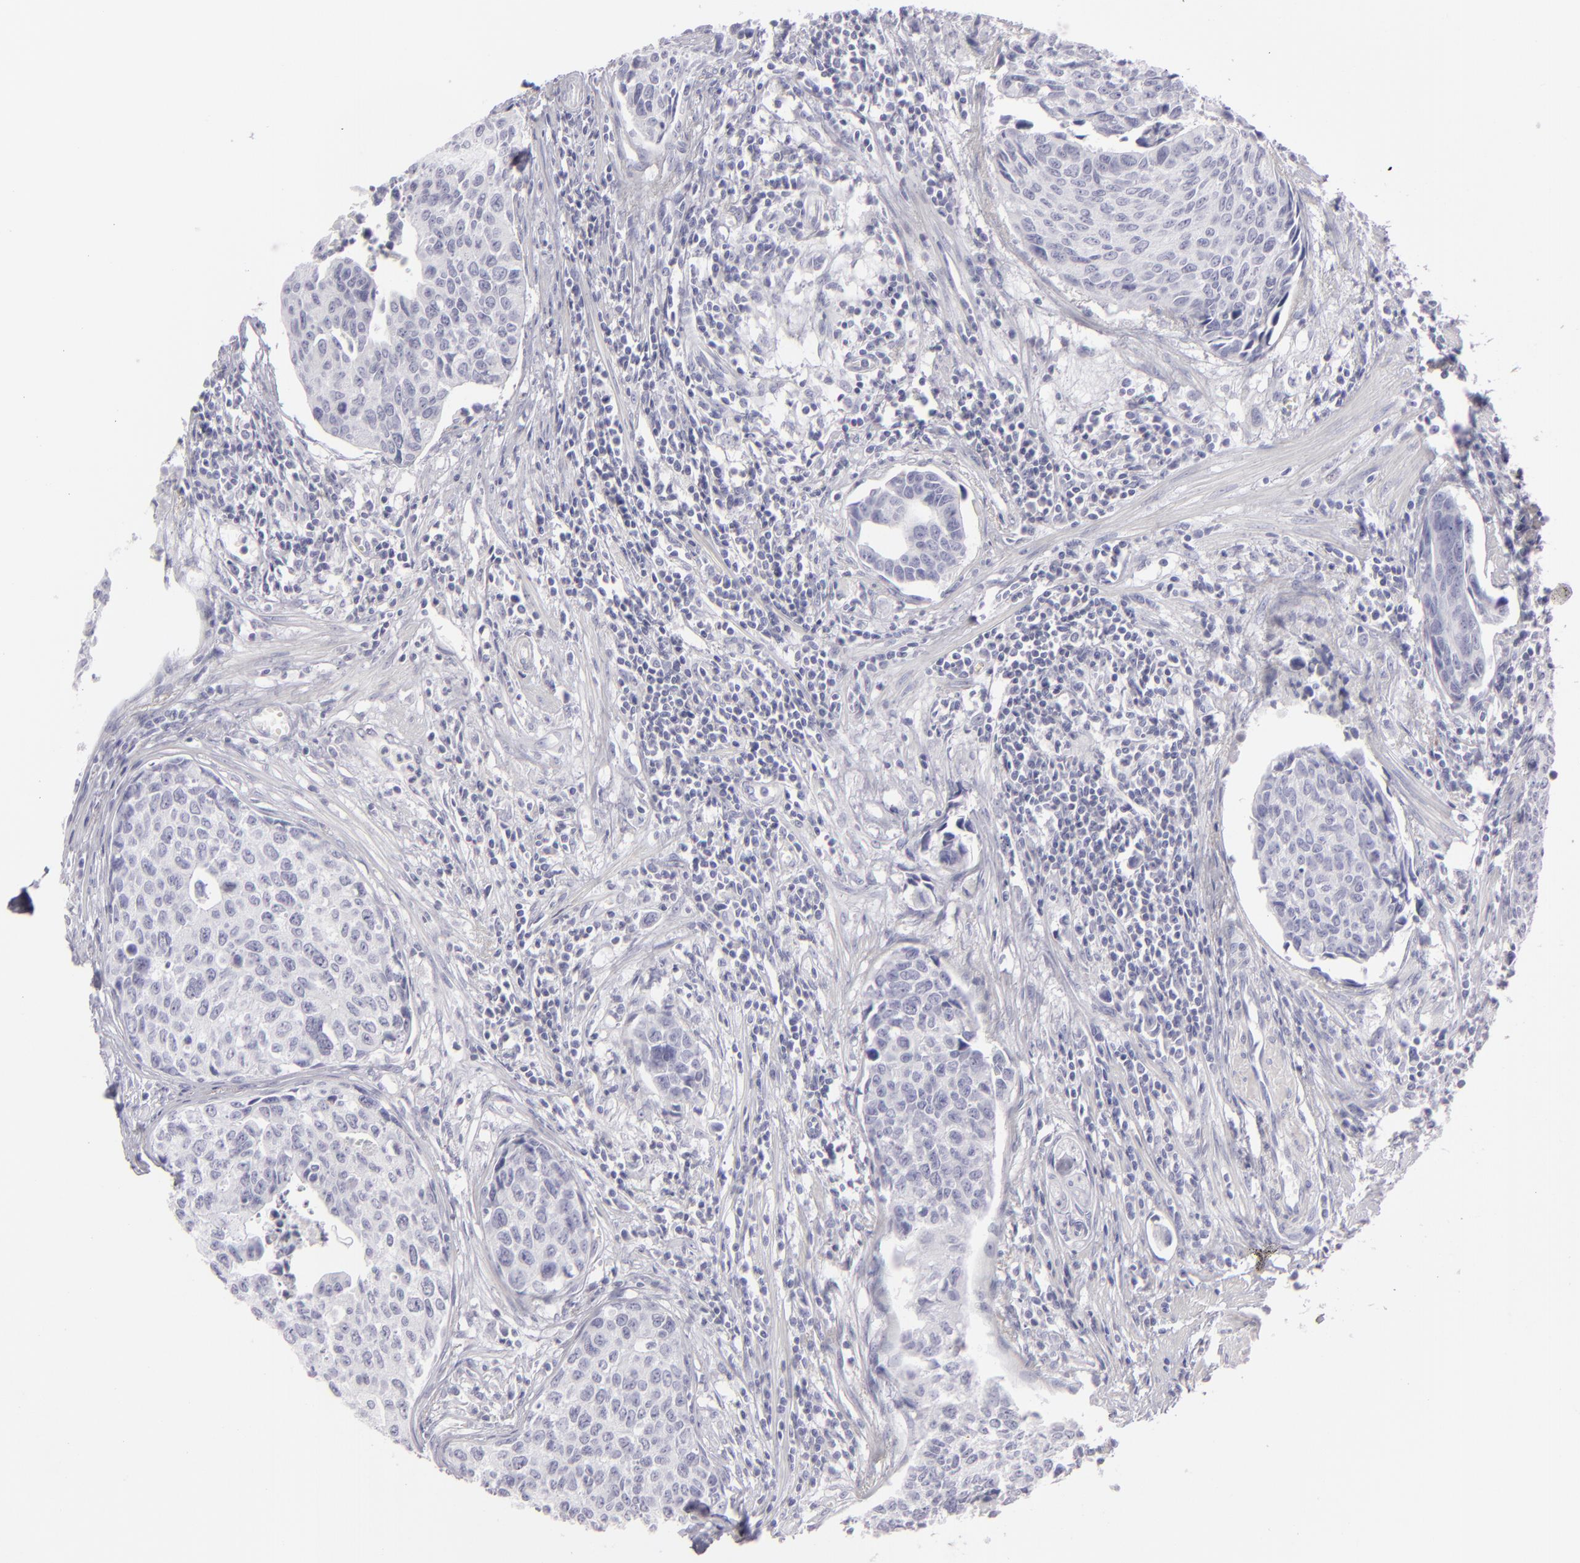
{"staining": {"intensity": "negative", "quantity": "none", "location": "none"}, "tissue": "urothelial cancer", "cell_type": "Tumor cells", "image_type": "cancer", "snomed": [{"axis": "morphology", "description": "Urothelial carcinoma, High grade"}, {"axis": "topography", "description": "Urinary bladder"}], "caption": "Image shows no significant protein expression in tumor cells of urothelial cancer.", "gene": "CDX2", "patient": {"sex": "male", "age": 81}}